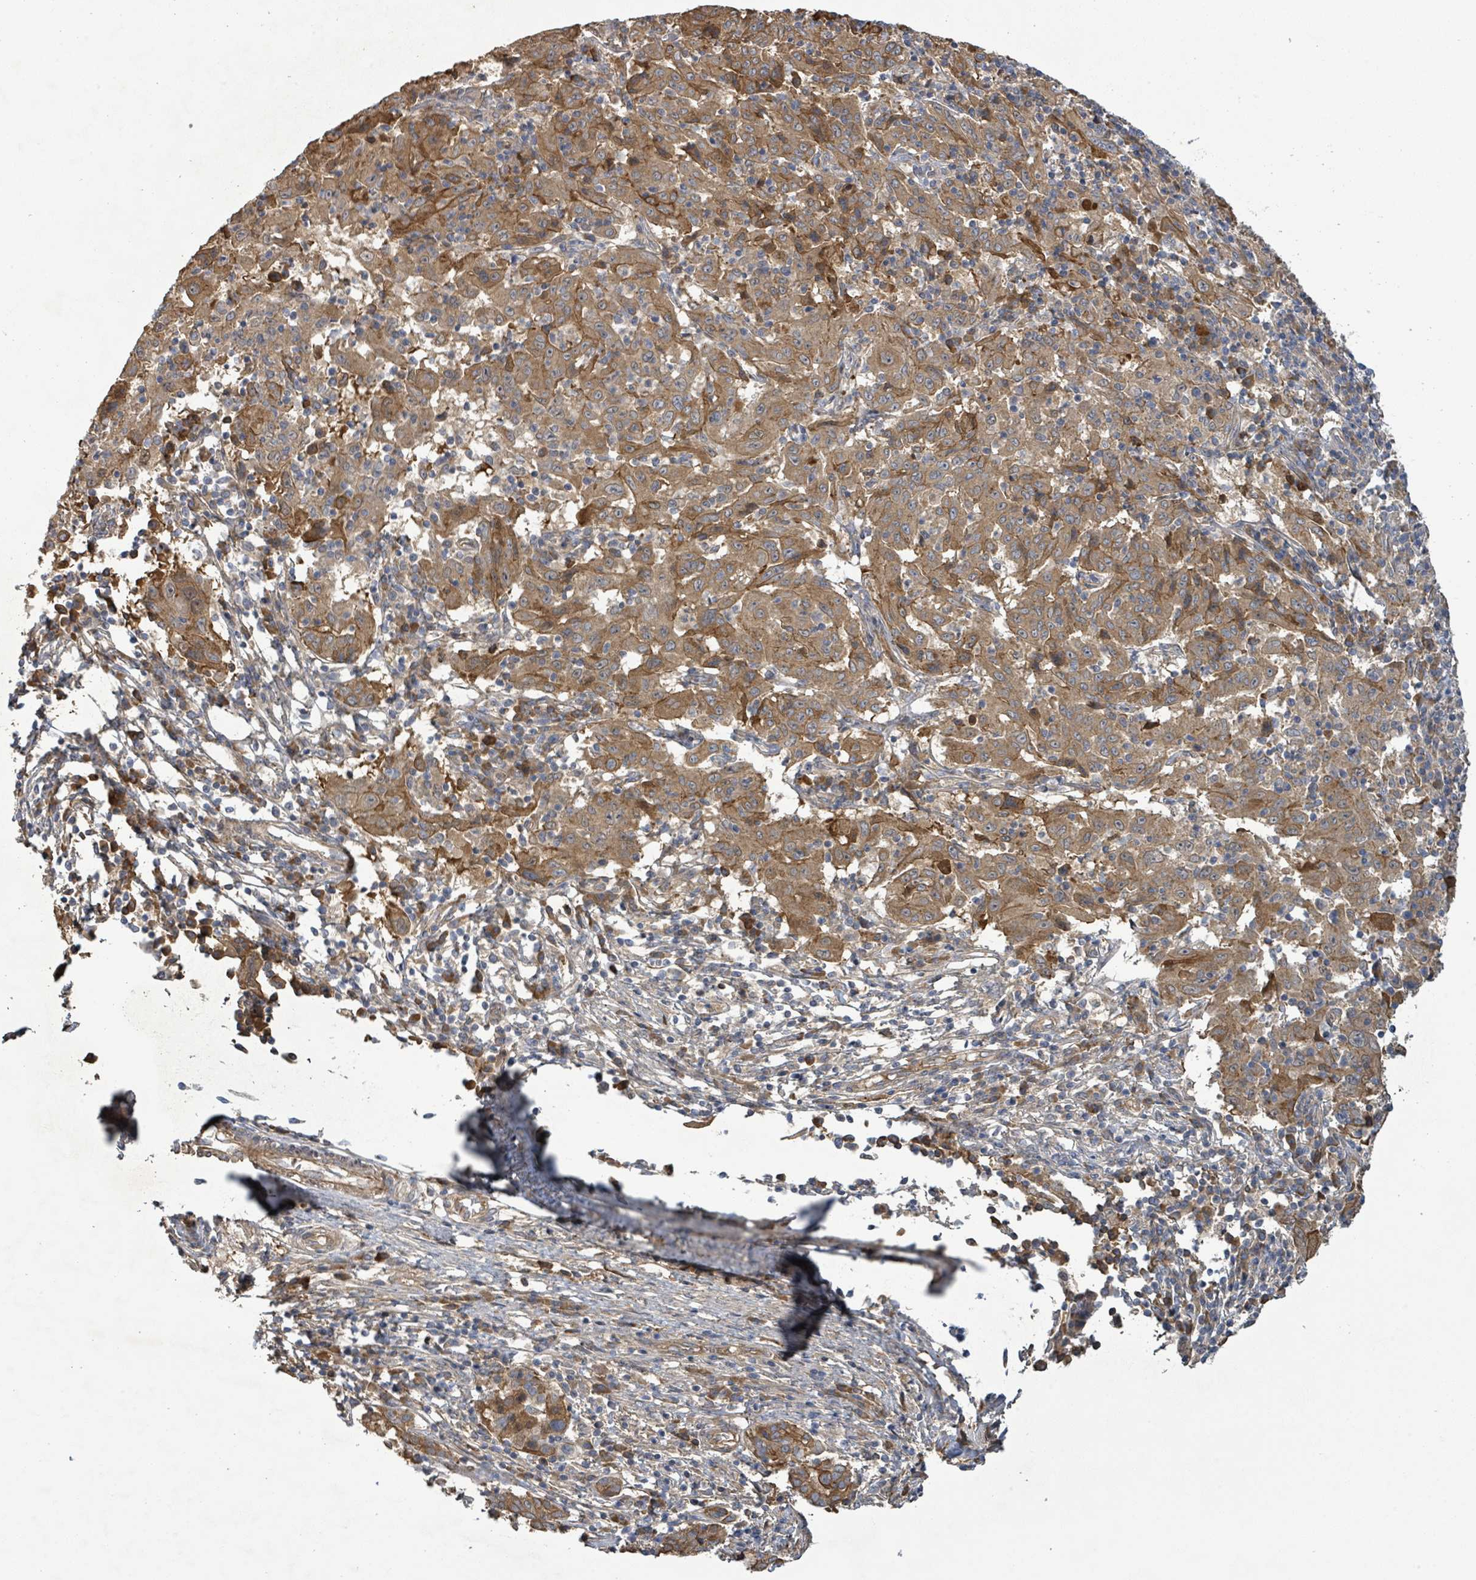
{"staining": {"intensity": "moderate", "quantity": ">75%", "location": "cytoplasmic/membranous"}, "tissue": "pancreatic cancer", "cell_type": "Tumor cells", "image_type": "cancer", "snomed": [{"axis": "morphology", "description": "Adenocarcinoma, NOS"}, {"axis": "topography", "description": "Pancreas"}], "caption": "Immunohistochemistry (IHC) histopathology image of human pancreatic cancer (adenocarcinoma) stained for a protein (brown), which displays medium levels of moderate cytoplasmic/membranous staining in approximately >75% of tumor cells.", "gene": "STARD4", "patient": {"sex": "male", "age": 63}}